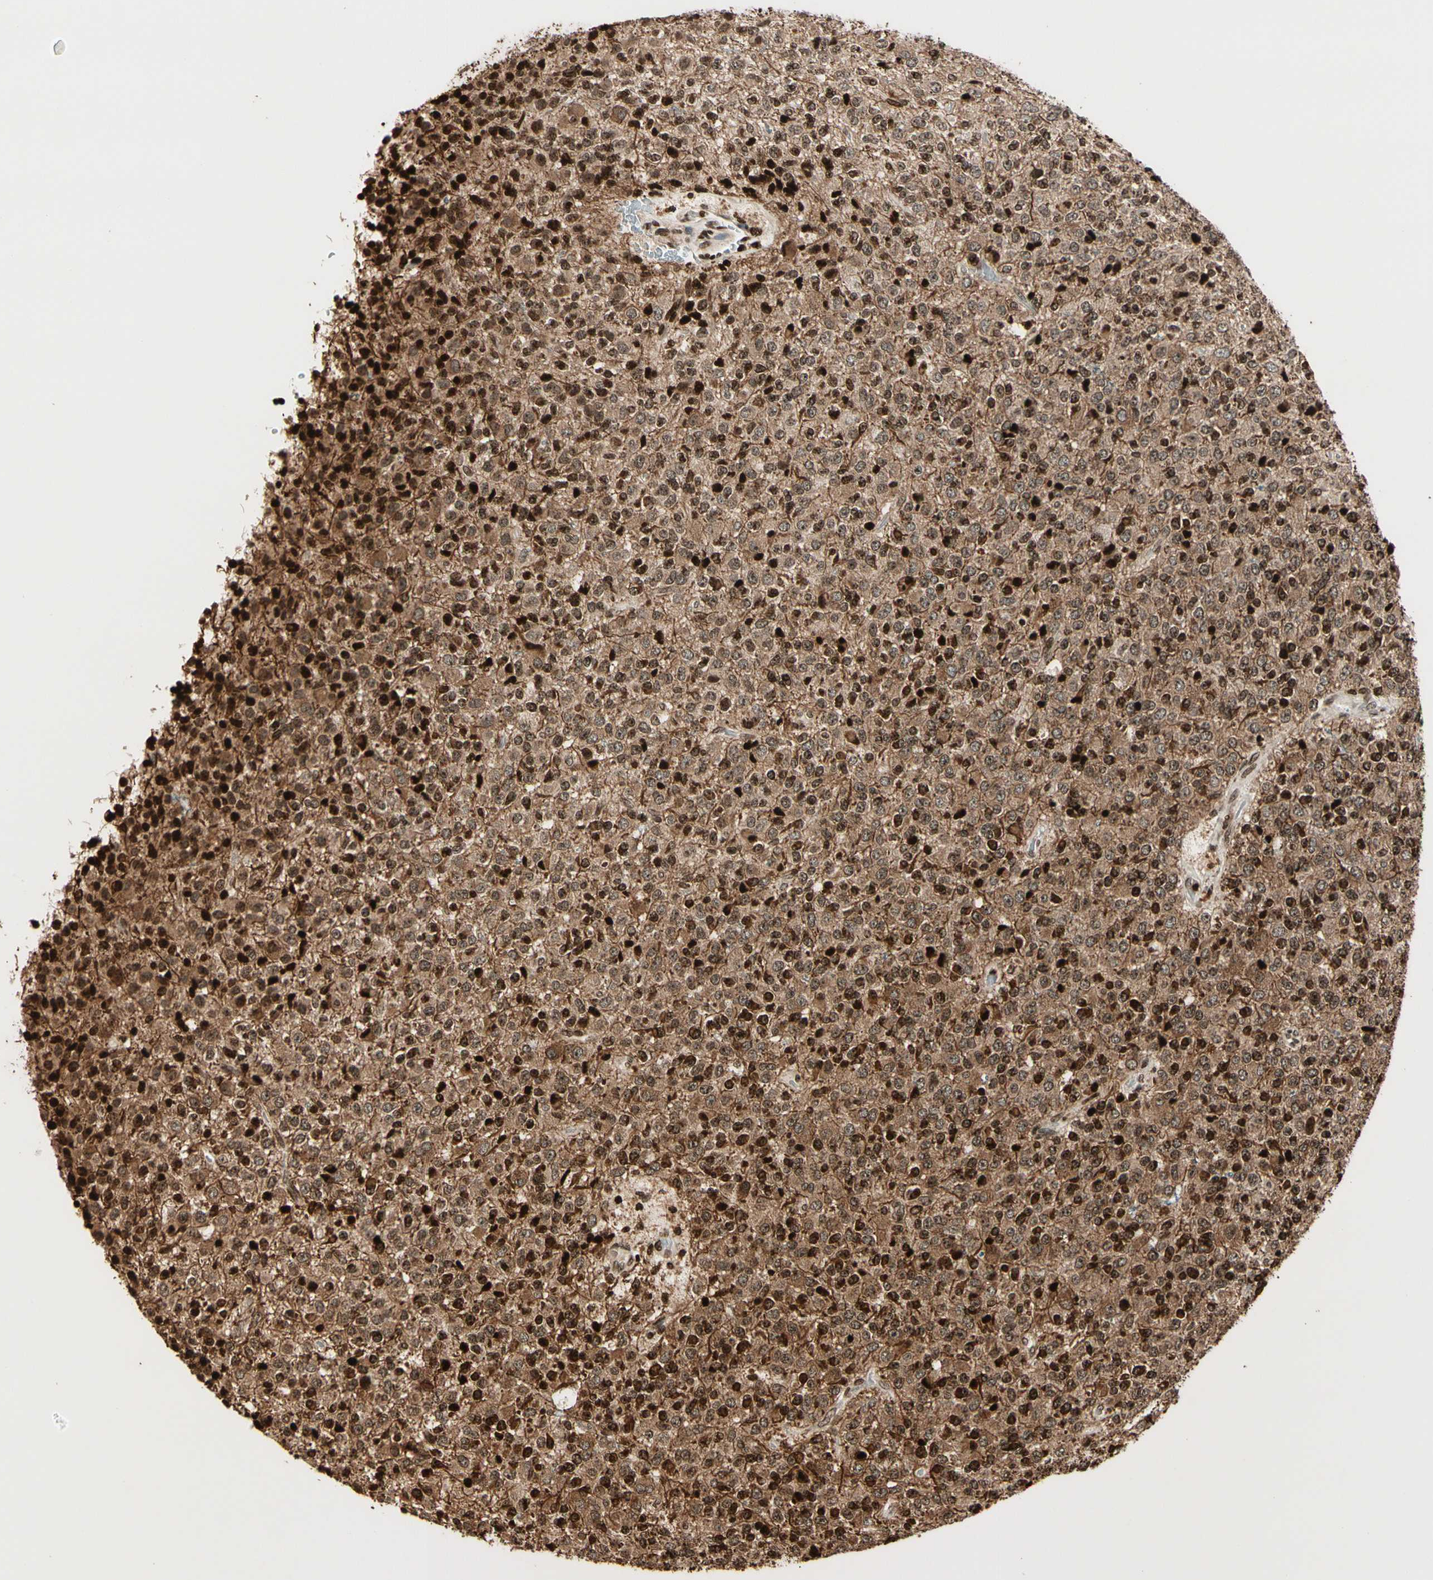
{"staining": {"intensity": "strong", "quantity": ">75%", "location": "cytoplasmic/membranous,nuclear"}, "tissue": "glioma", "cell_type": "Tumor cells", "image_type": "cancer", "snomed": [{"axis": "morphology", "description": "Glioma, malignant, High grade"}, {"axis": "topography", "description": "pancreas cauda"}], "caption": "Glioma was stained to show a protein in brown. There is high levels of strong cytoplasmic/membranous and nuclear expression in approximately >75% of tumor cells.", "gene": "TSHZ3", "patient": {"sex": "male", "age": 60}}